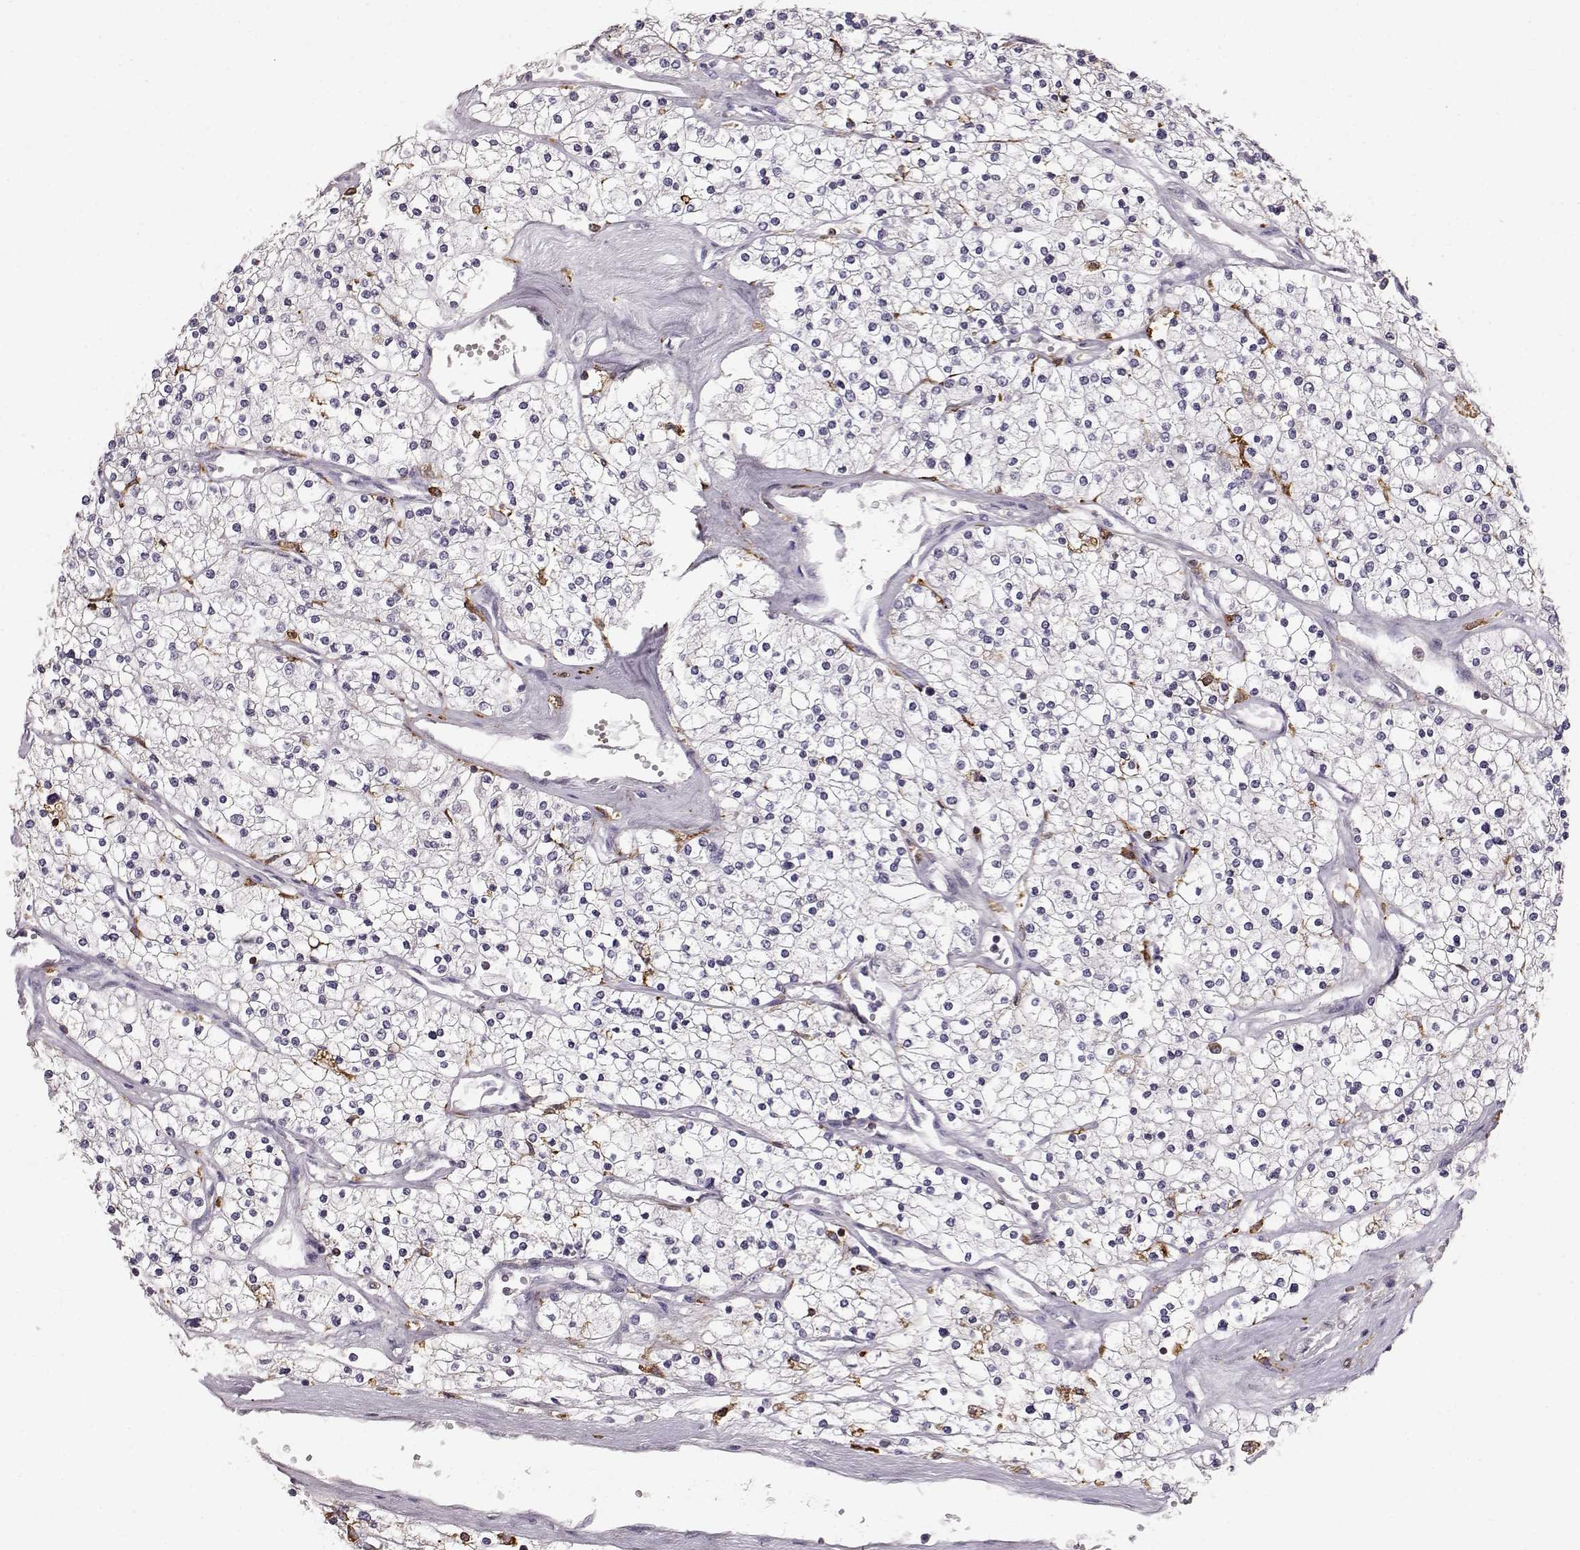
{"staining": {"intensity": "negative", "quantity": "none", "location": "none"}, "tissue": "renal cancer", "cell_type": "Tumor cells", "image_type": "cancer", "snomed": [{"axis": "morphology", "description": "Adenocarcinoma, NOS"}, {"axis": "topography", "description": "Kidney"}], "caption": "High power microscopy micrograph of an immunohistochemistry micrograph of renal adenocarcinoma, revealing no significant staining in tumor cells. The staining is performed using DAB (3,3'-diaminobenzidine) brown chromogen with nuclei counter-stained in using hematoxylin.", "gene": "CCNF", "patient": {"sex": "male", "age": 80}}